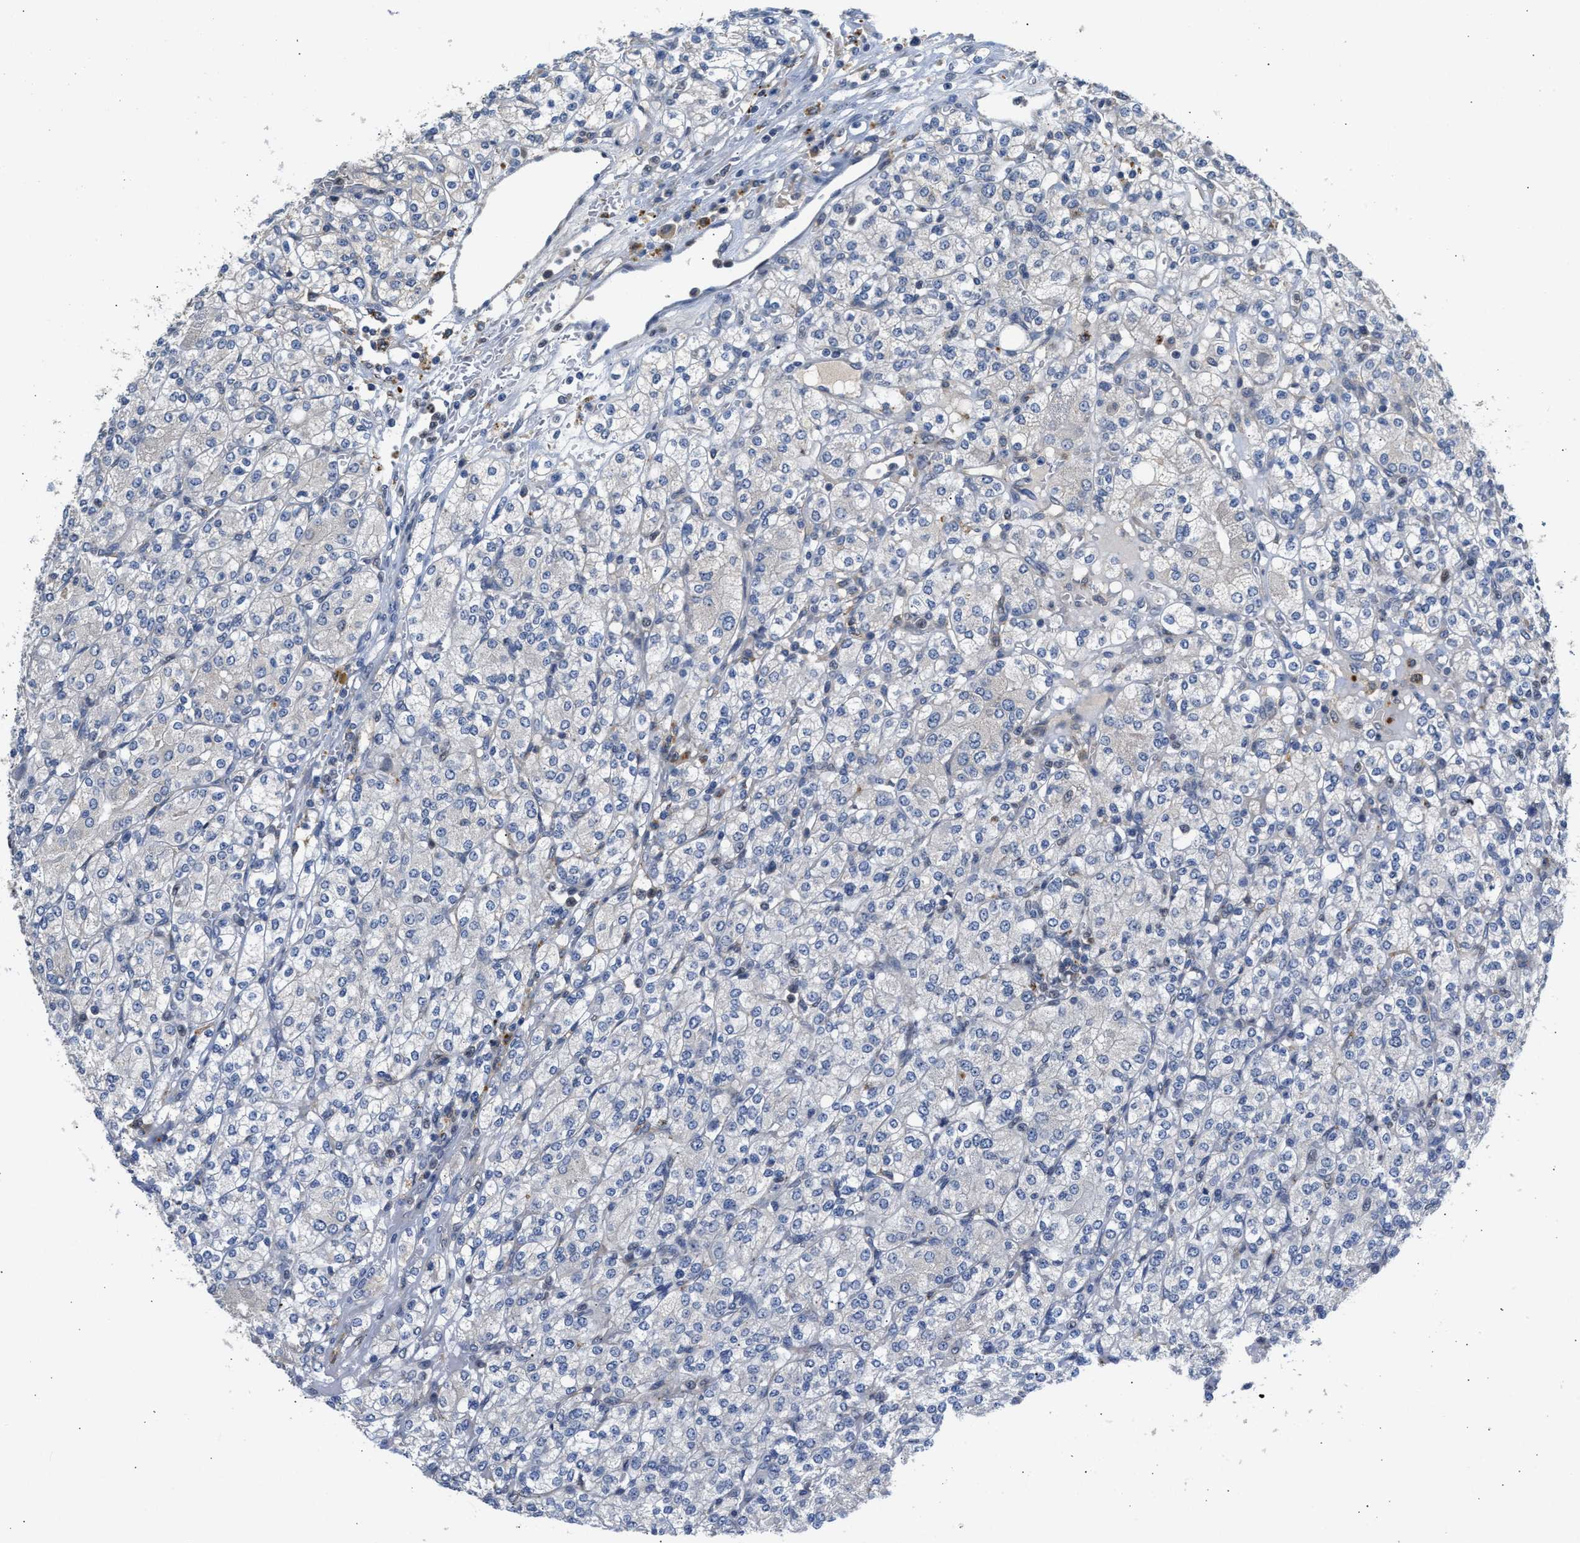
{"staining": {"intensity": "negative", "quantity": "none", "location": "none"}, "tissue": "renal cancer", "cell_type": "Tumor cells", "image_type": "cancer", "snomed": [{"axis": "morphology", "description": "Adenocarcinoma, NOS"}, {"axis": "topography", "description": "Kidney"}], "caption": "Renal cancer (adenocarcinoma) was stained to show a protein in brown. There is no significant expression in tumor cells. (DAB IHC visualized using brightfield microscopy, high magnification).", "gene": "PPM1L", "patient": {"sex": "male", "age": 77}}